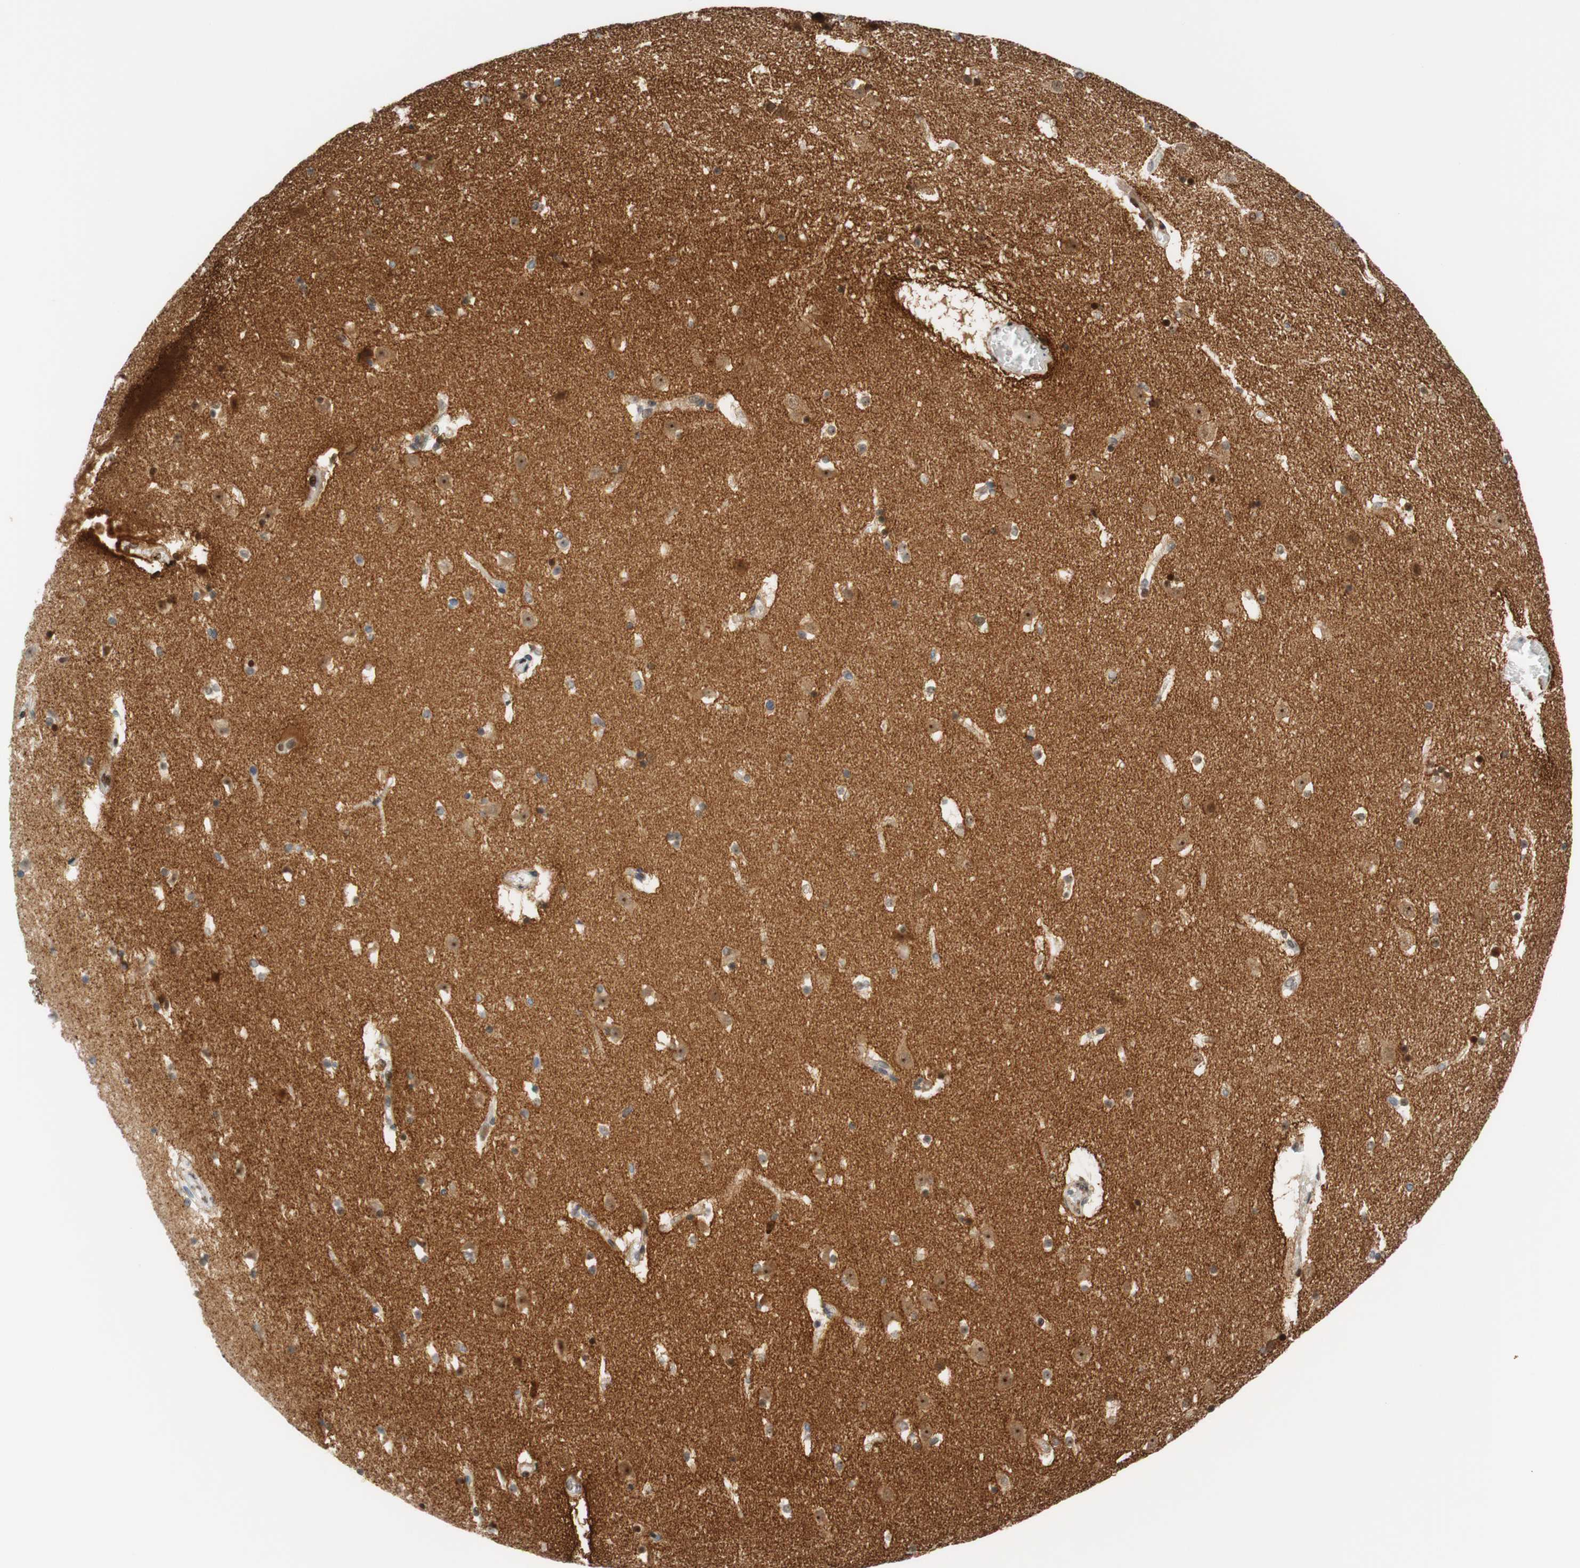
{"staining": {"intensity": "strong", "quantity": "25%-75%", "location": "cytoplasmic/membranous,nuclear"}, "tissue": "caudate", "cell_type": "Glial cells", "image_type": "normal", "snomed": [{"axis": "morphology", "description": "Normal tissue, NOS"}, {"axis": "topography", "description": "Lateral ventricle wall"}], "caption": "The histopathology image demonstrates a brown stain indicating the presence of a protein in the cytoplasmic/membranous,nuclear of glial cells in caudate. Nuclei are stained in blue.", "gene": "STMN1", "patient": {"sex": "male", "age": 45}}